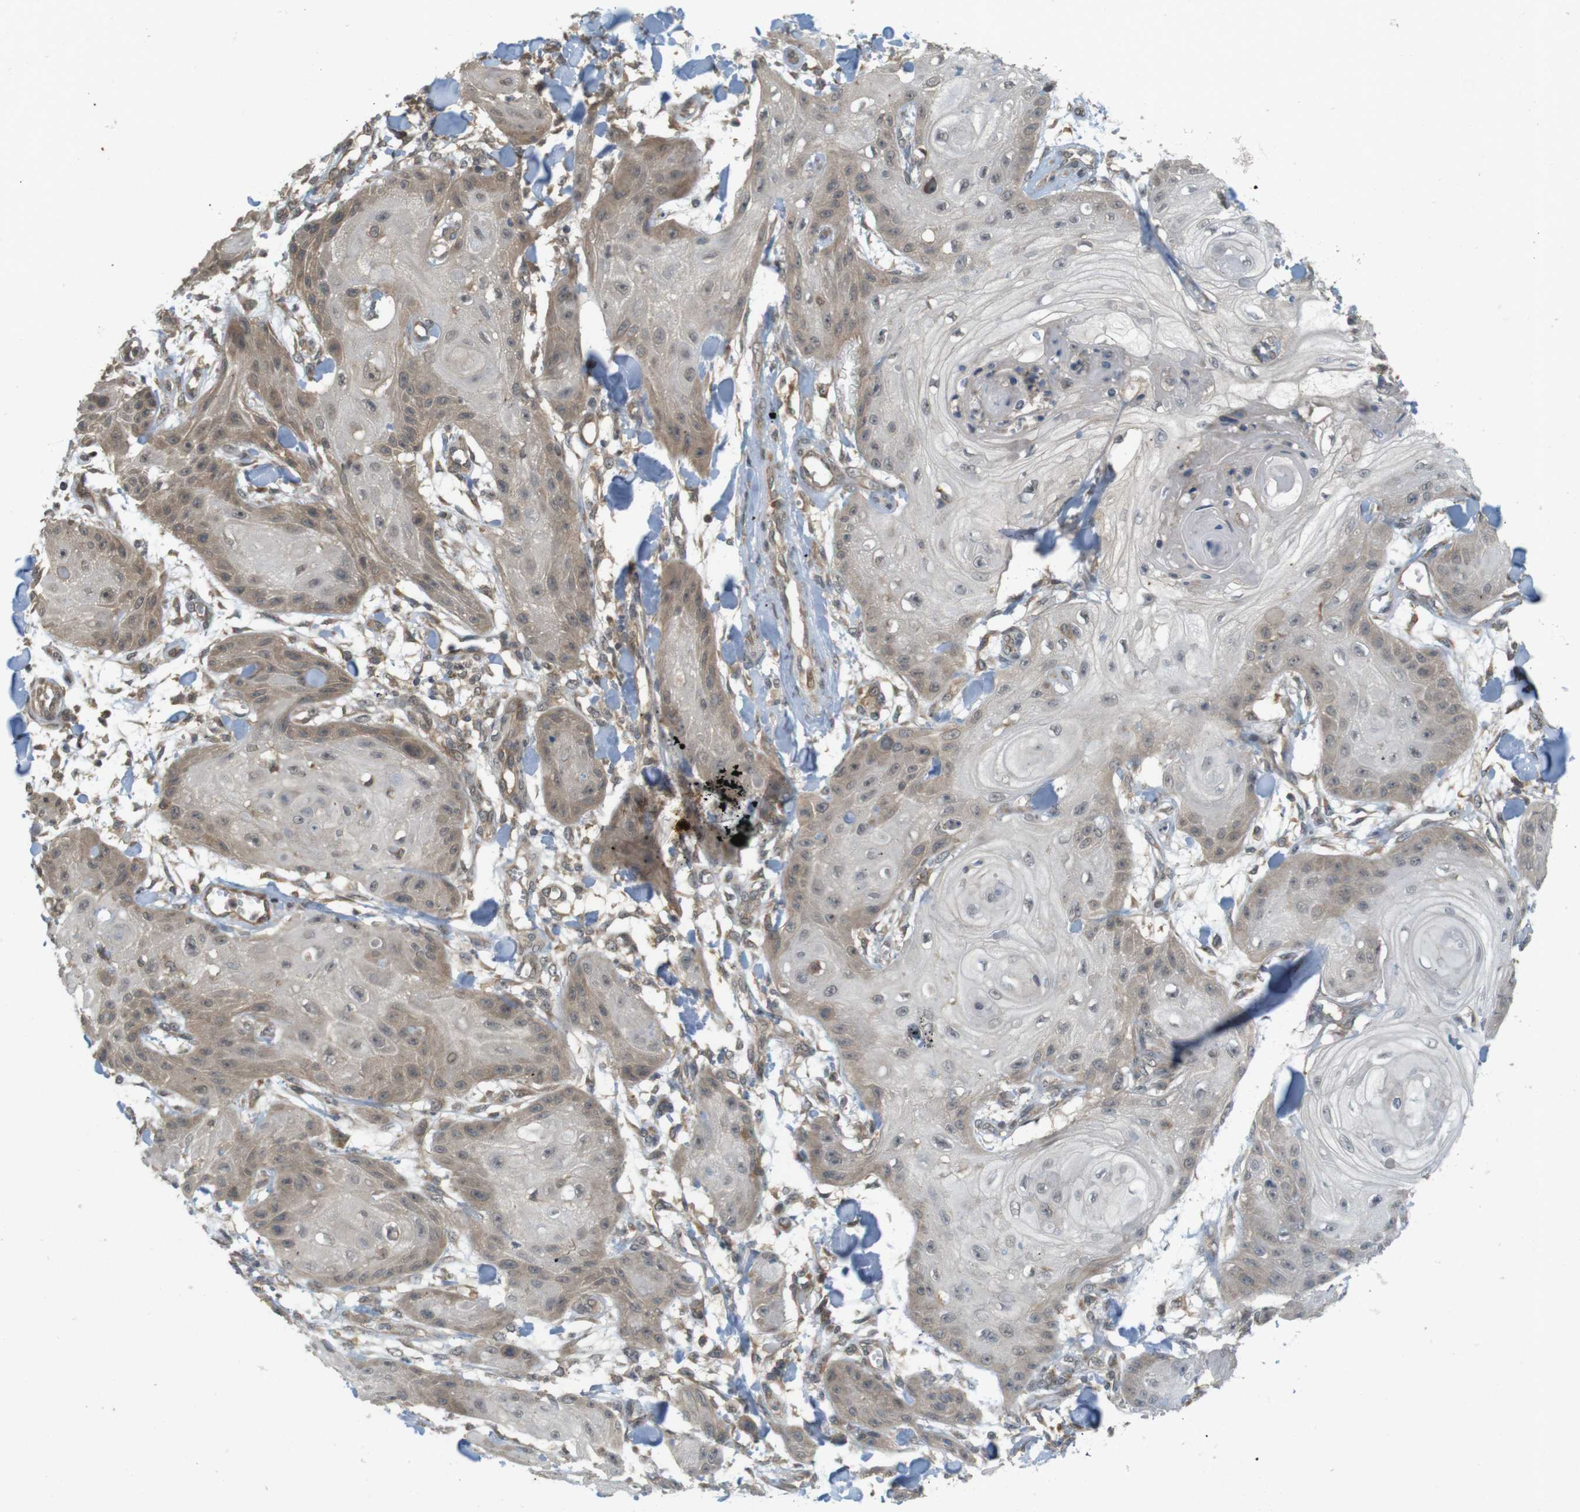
{"staining": {"intensity": "moderate", "quantity": "25%-75%", "location": "cytoplasmic/membranous"}, "tissue": "skin cancer", "cell_type": "Tumor cells", "image_type": "cancer", "snomed": [{"axis": "morphology", "description": "Squamous cell carcinoma, NOS"}, {"axis": "topography", "description": "Skin"}], "caption": "A brown stain shows moderate cytoplasmic/membranous staining of a protein in human skin cancer tumor cells. (DAB IHC, brown staining for protein, blue staining for nuclei).", "gene": "RNF130", "patient": {"sex": "male", "age": 74}}